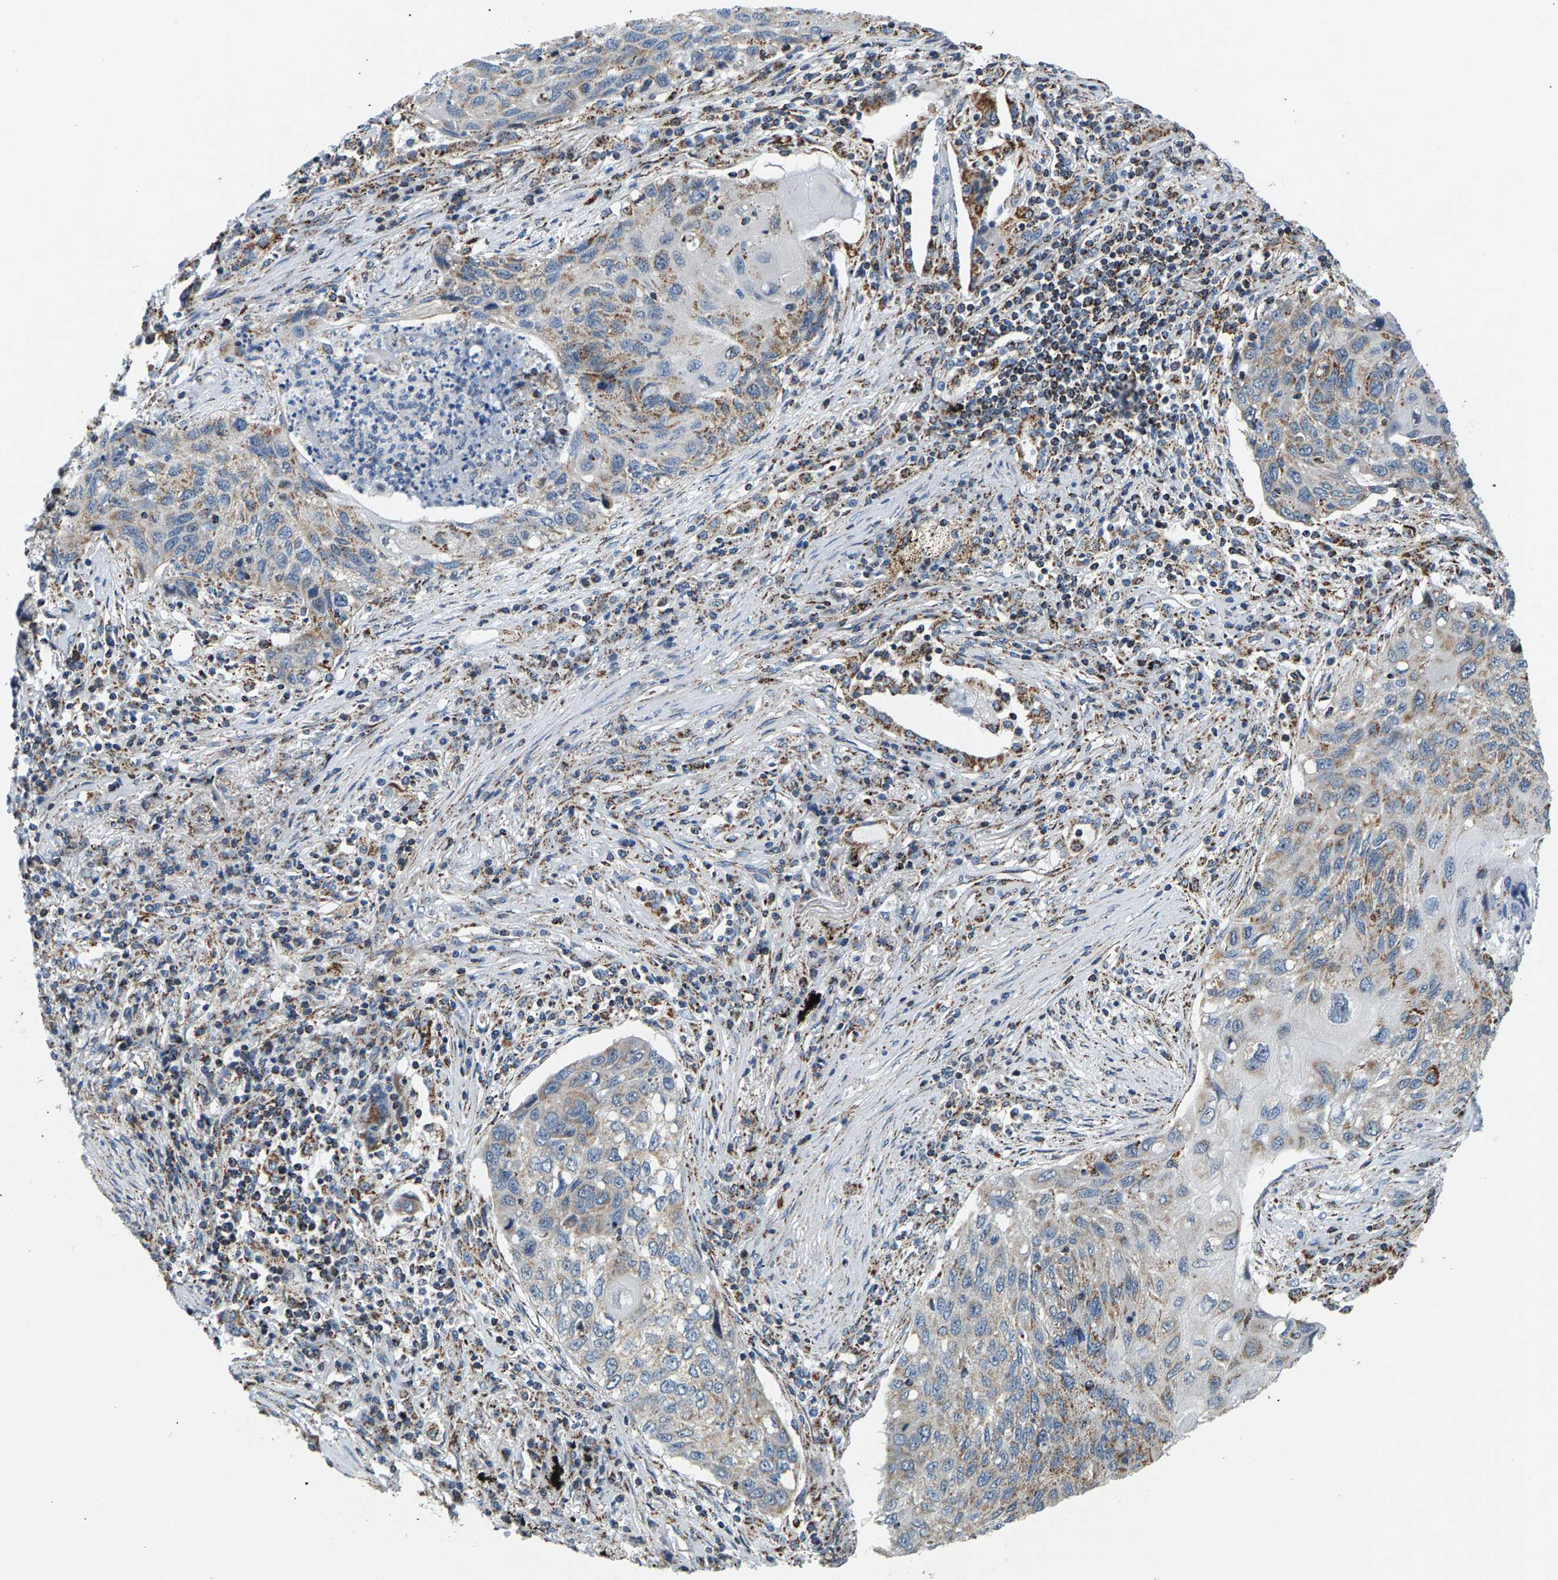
{"staining": {"intensity": "moderate", "quantity": ">75%", "location": "cytoplasmic/membranous"}, "tissue": "lung cancer", "cell_type": "Tumor cells", "image_type": "cancer", "snomed": [{"axis": "morphology", "description": "Squamous cell carcinoma, NOS"}, {"axis": "topography", "description": "Lung"}], "caption": "This is an image of IHC staining of lung cancer, which shows moderate expression in the cytoplasmic/membranous of tumor cells.", "gene": "PDE1A", "patient": {"sex": "female", "age": 63}}